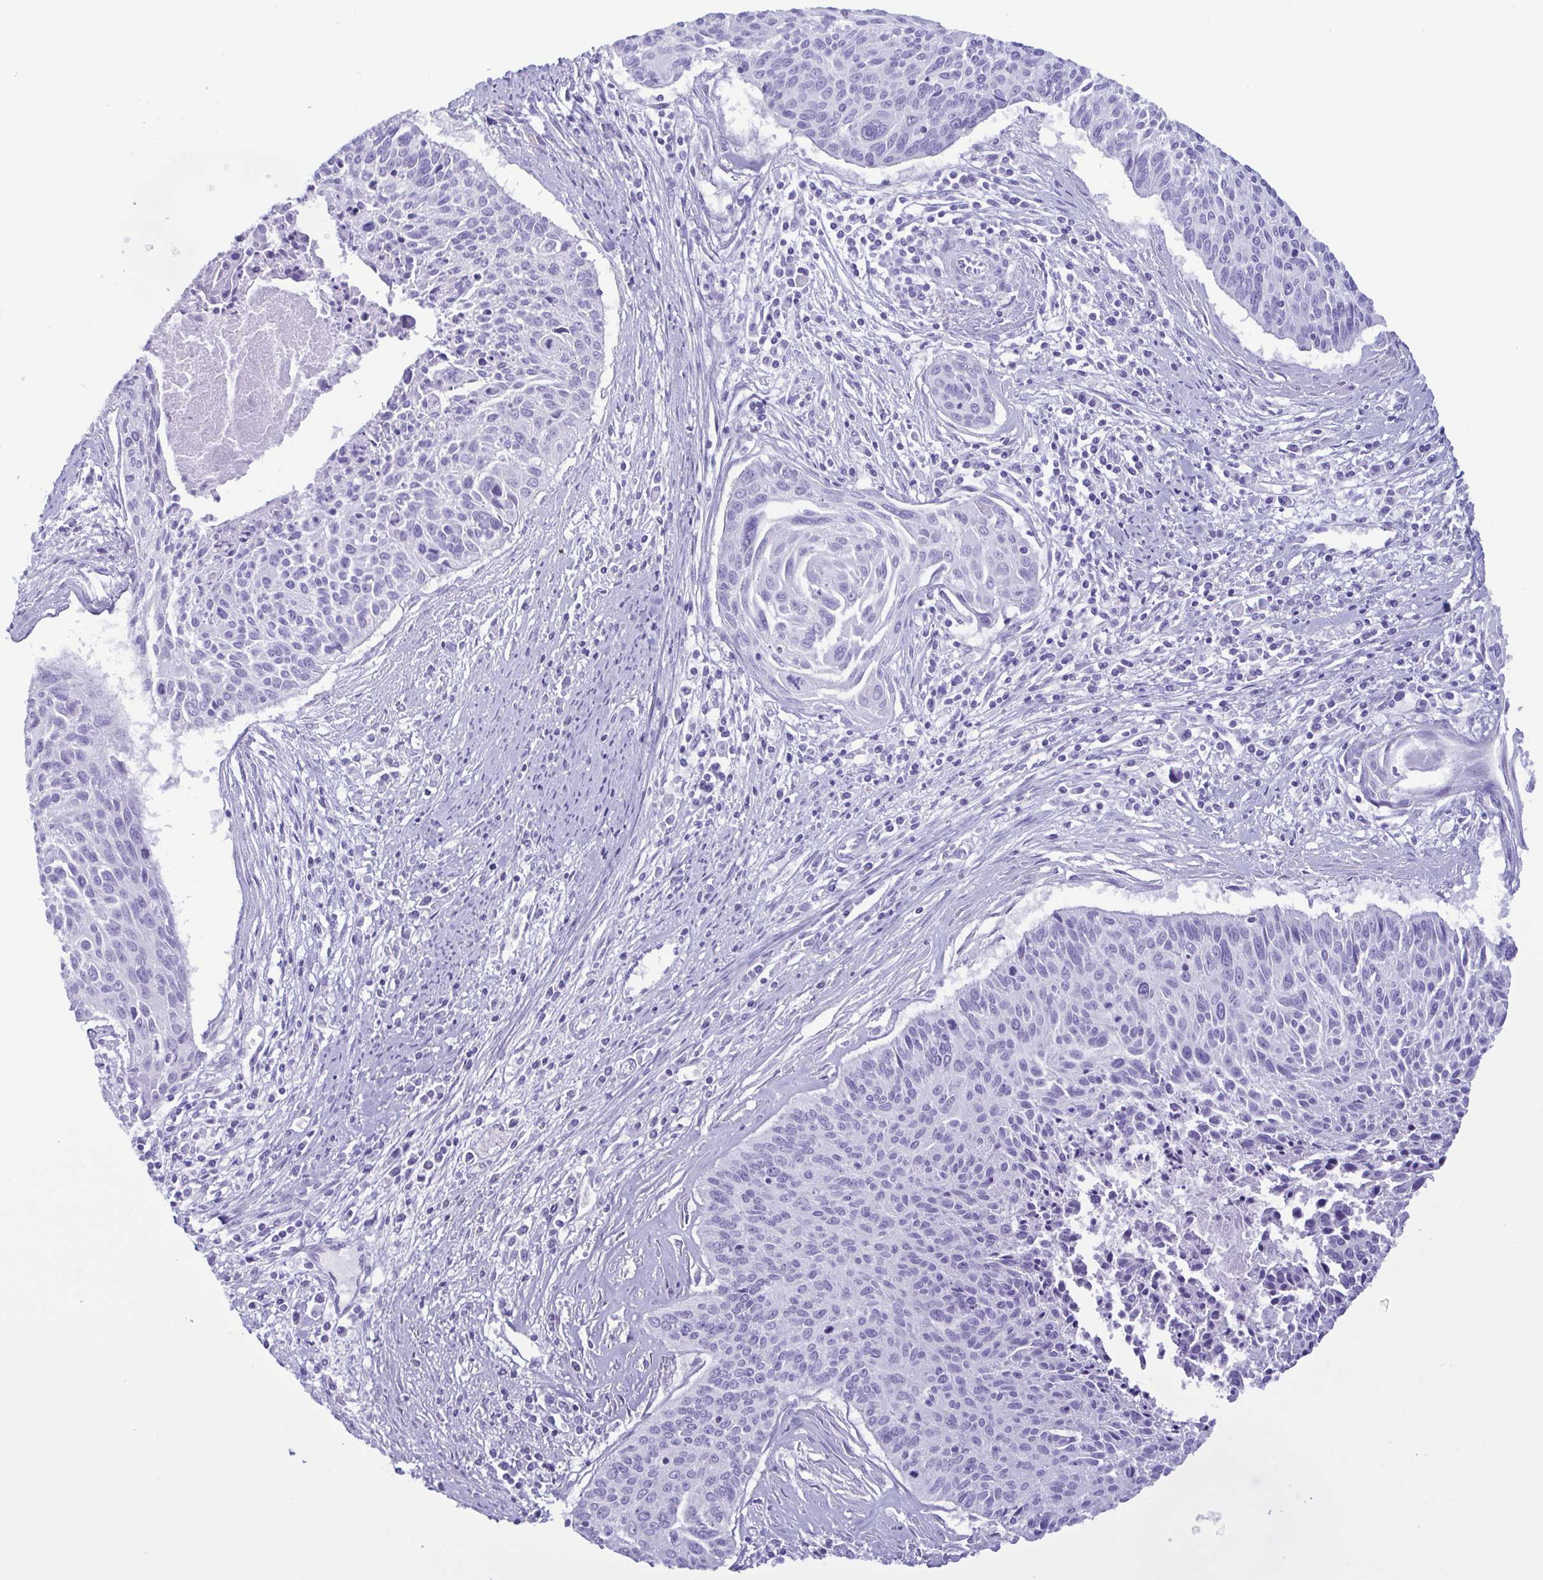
{"staining": {"intensity": "negative", "quantity": "none", "location": "none"}, "tissue": "cervical cancer", "cell_type": "Tumor cells", "image_type": "cancer", "snomed": [{"axis": "morphology", "description": "Squamous cell carcinoma, NOS"}, {"axis": "topography", "description": "Cervix"}], "caption": "A high-resolution photomicrograph shows immunohistochemistry (IHC) staining of cervical squamous cell carcinoma, which shows no significant staining in tumor cells. (DAB (3,3'-diaminobenzidine) immunohistochemistry visualized using brightfield microscopy, high magnification).", "gene": "LTF", "patient": {"sex": "female", "age": 55}}